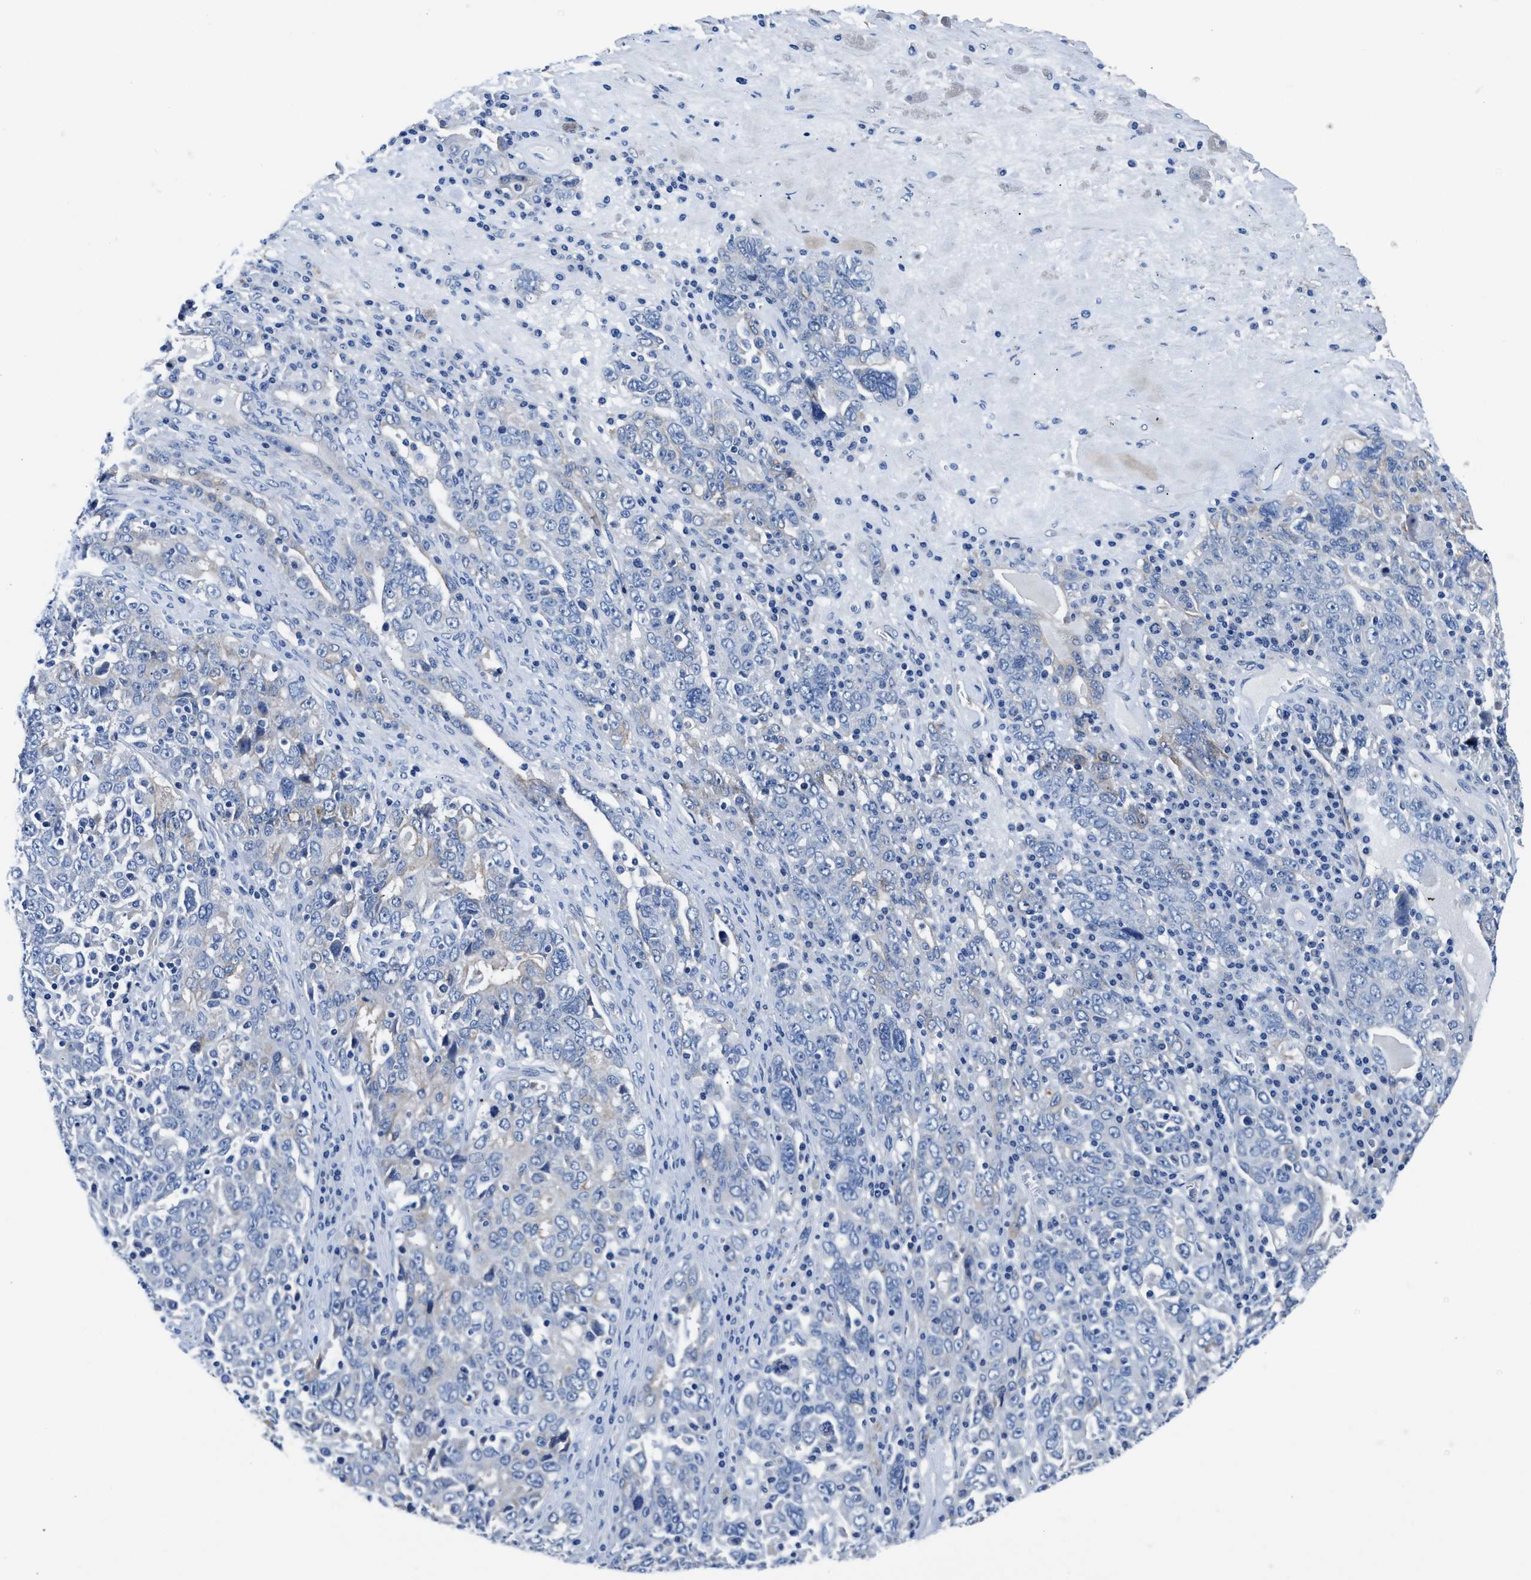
{"staining": {"intensity": "negative", "quantity": "none", "location": "none"}, "tissue": "ovarian cancer", "cell_type": "Tumor cells", "image_type": "cancer", "snomed": [{"axis": "morphology", "description": "Carcinoma, endometroid"}, {"axis": "topography", "description": "Ovary"}], "caption": "The micrograph displays no significant expression in tumor cells of ovarian cancer.", "gene": "PARG", "patient": {"sex": "female", "age": 62}}